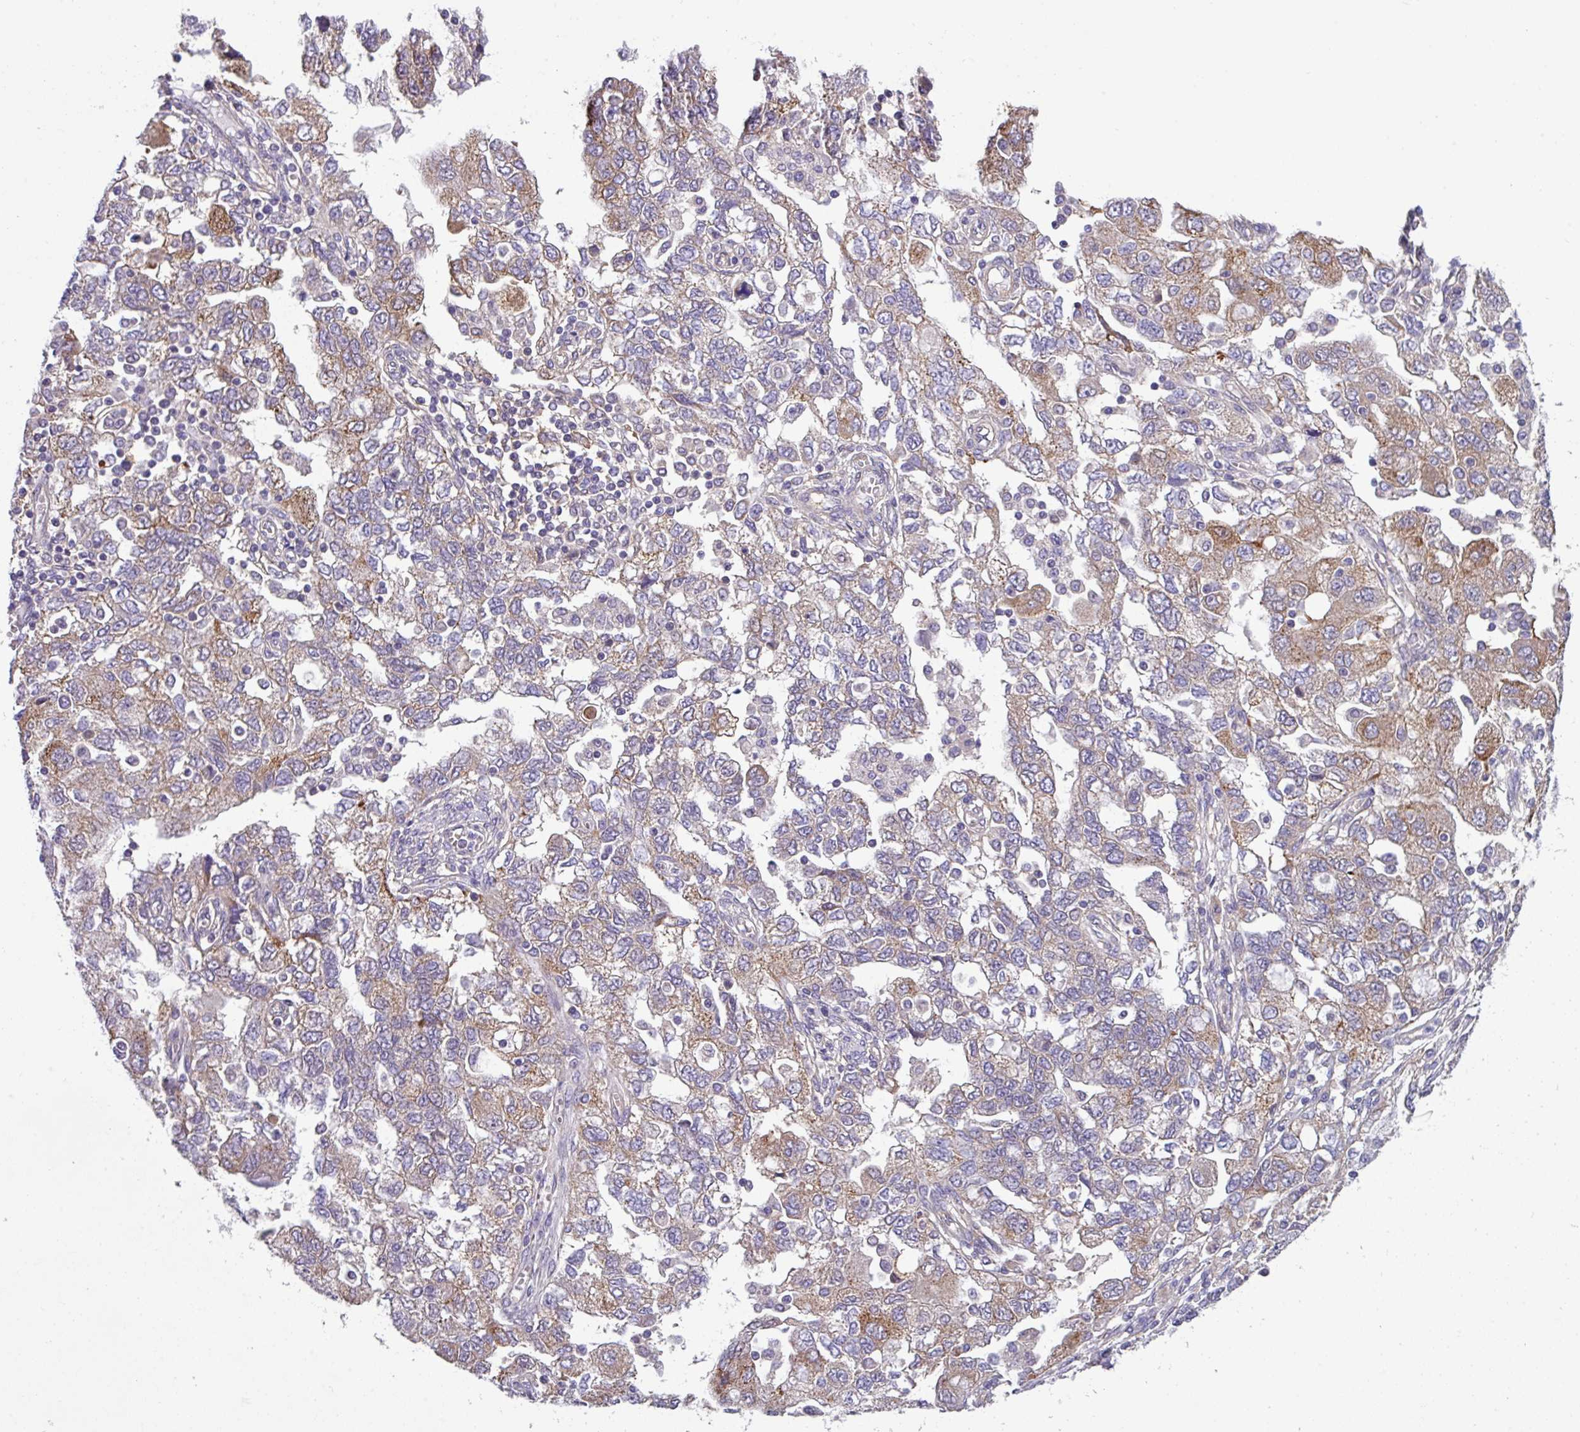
{"staining": {"intensity": "weak", "quantity": "25%-75%", "location": "cytoplasmic/membranous"}, "tissue": "ovarian cancer", "cell_type": "Tumor cells", "image_type": "cancer", "snomed": [{"axis": "morphology", "description": "Carcinoma, NOS"}, {"axis": "morphology", "description": "Cystadenocarcinoma, serous, NOS"}, {"axis": "topography", "description": "Ovary"}], "caption": "Serous cystadenocarcinoma (ovarian) was stained to show a protein in brown. There is low levels of weak cytoplasmic/membranous staining in about 25%-75% of tumor cells.", "gene": "SLC23A2", "patient": {"sex": "female", "age": 69}}